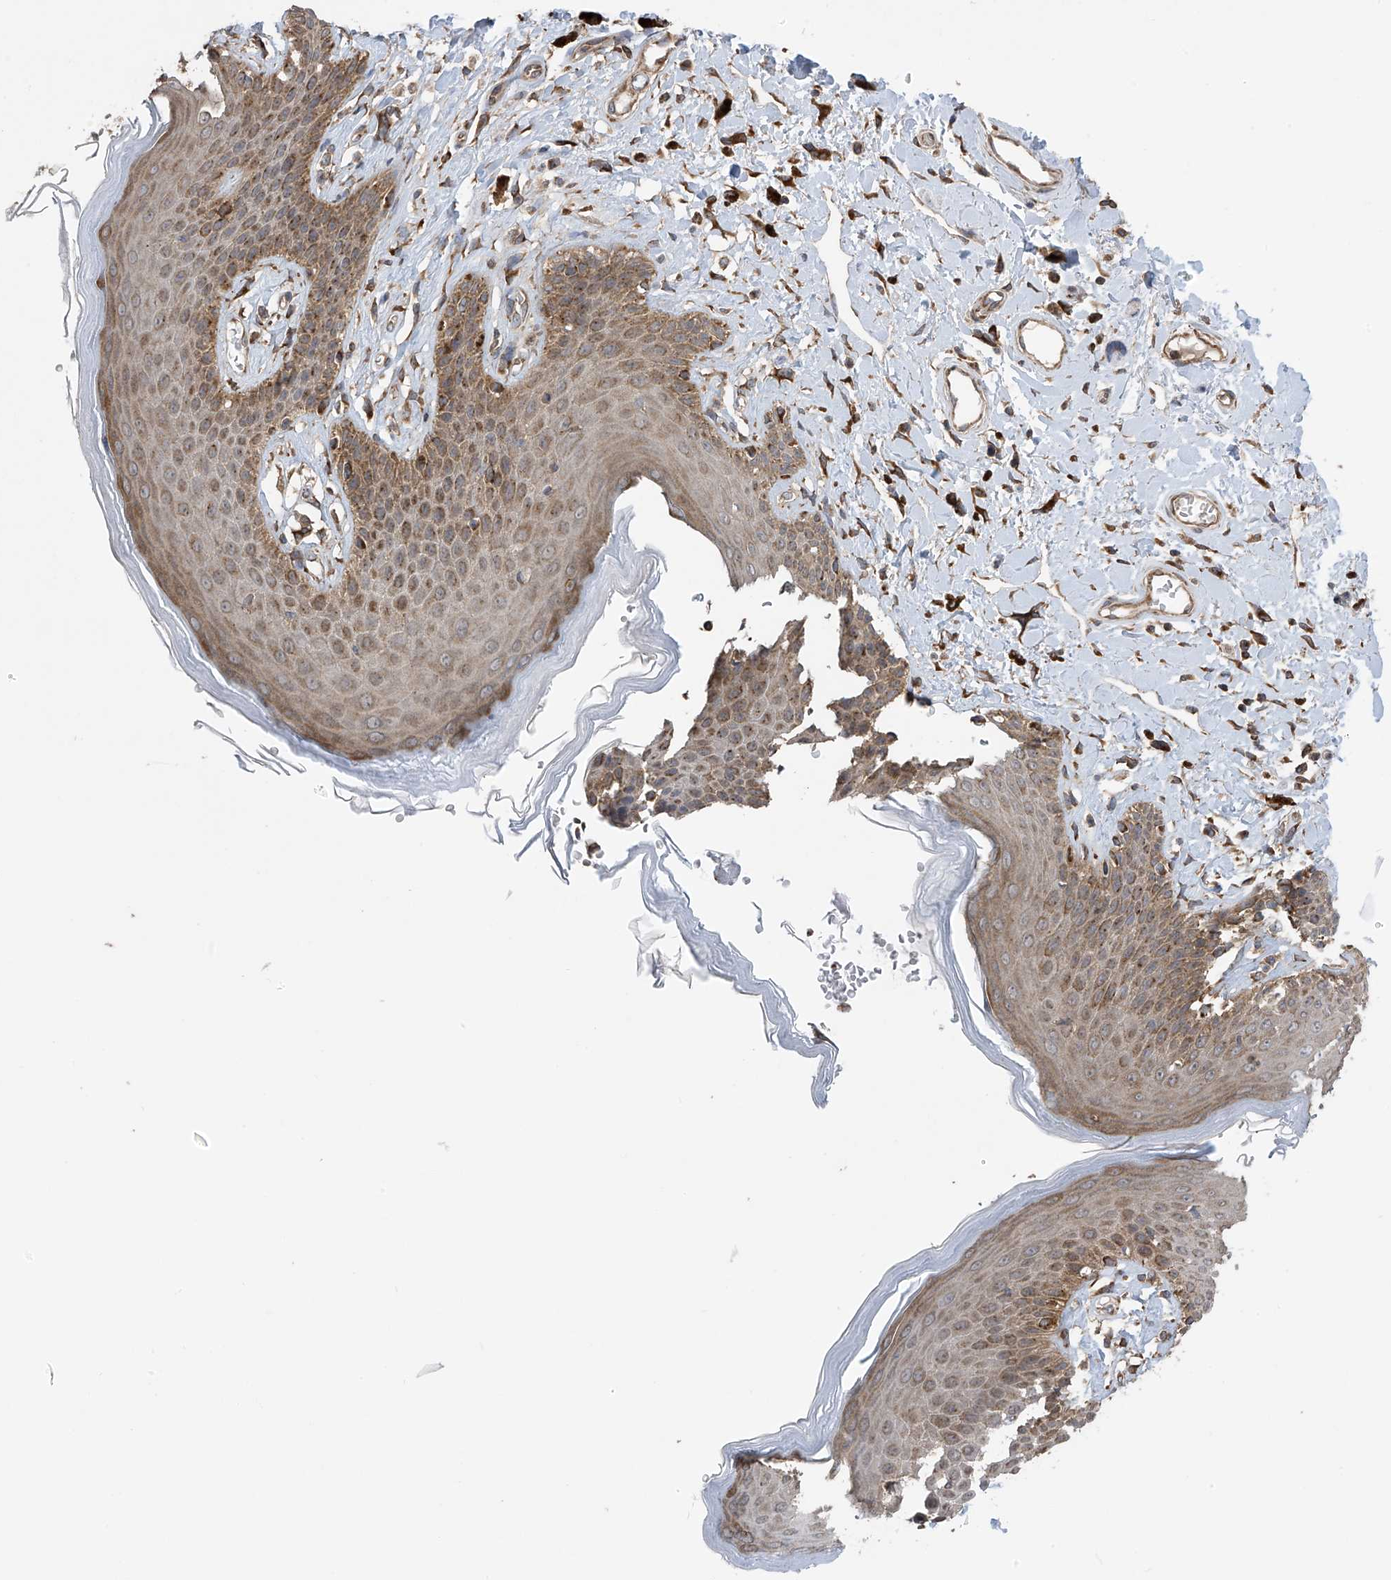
{"staining": {"intensity": "moderate", "quantity": ">75%", "location": "cytoplasmic/membranous"}, "tissue": "skin", "cell_type": "Epidermal cells", "image_type": "normal", "snomed": [{"axis": "morphology", "description": "Normal tissue, NOS"}, {"axis": "topography", "description": "Anal"}], "caption": "IHC (DAB) staining of benign human skin reveals moderate cytoplasmic/membranous protein positivity in approximately >75% of epidermal cells. (IHC, brightfield microscopy, high magnification).", "gene": "PNPT1", "patient": {"sex": "female", "age": 78}}